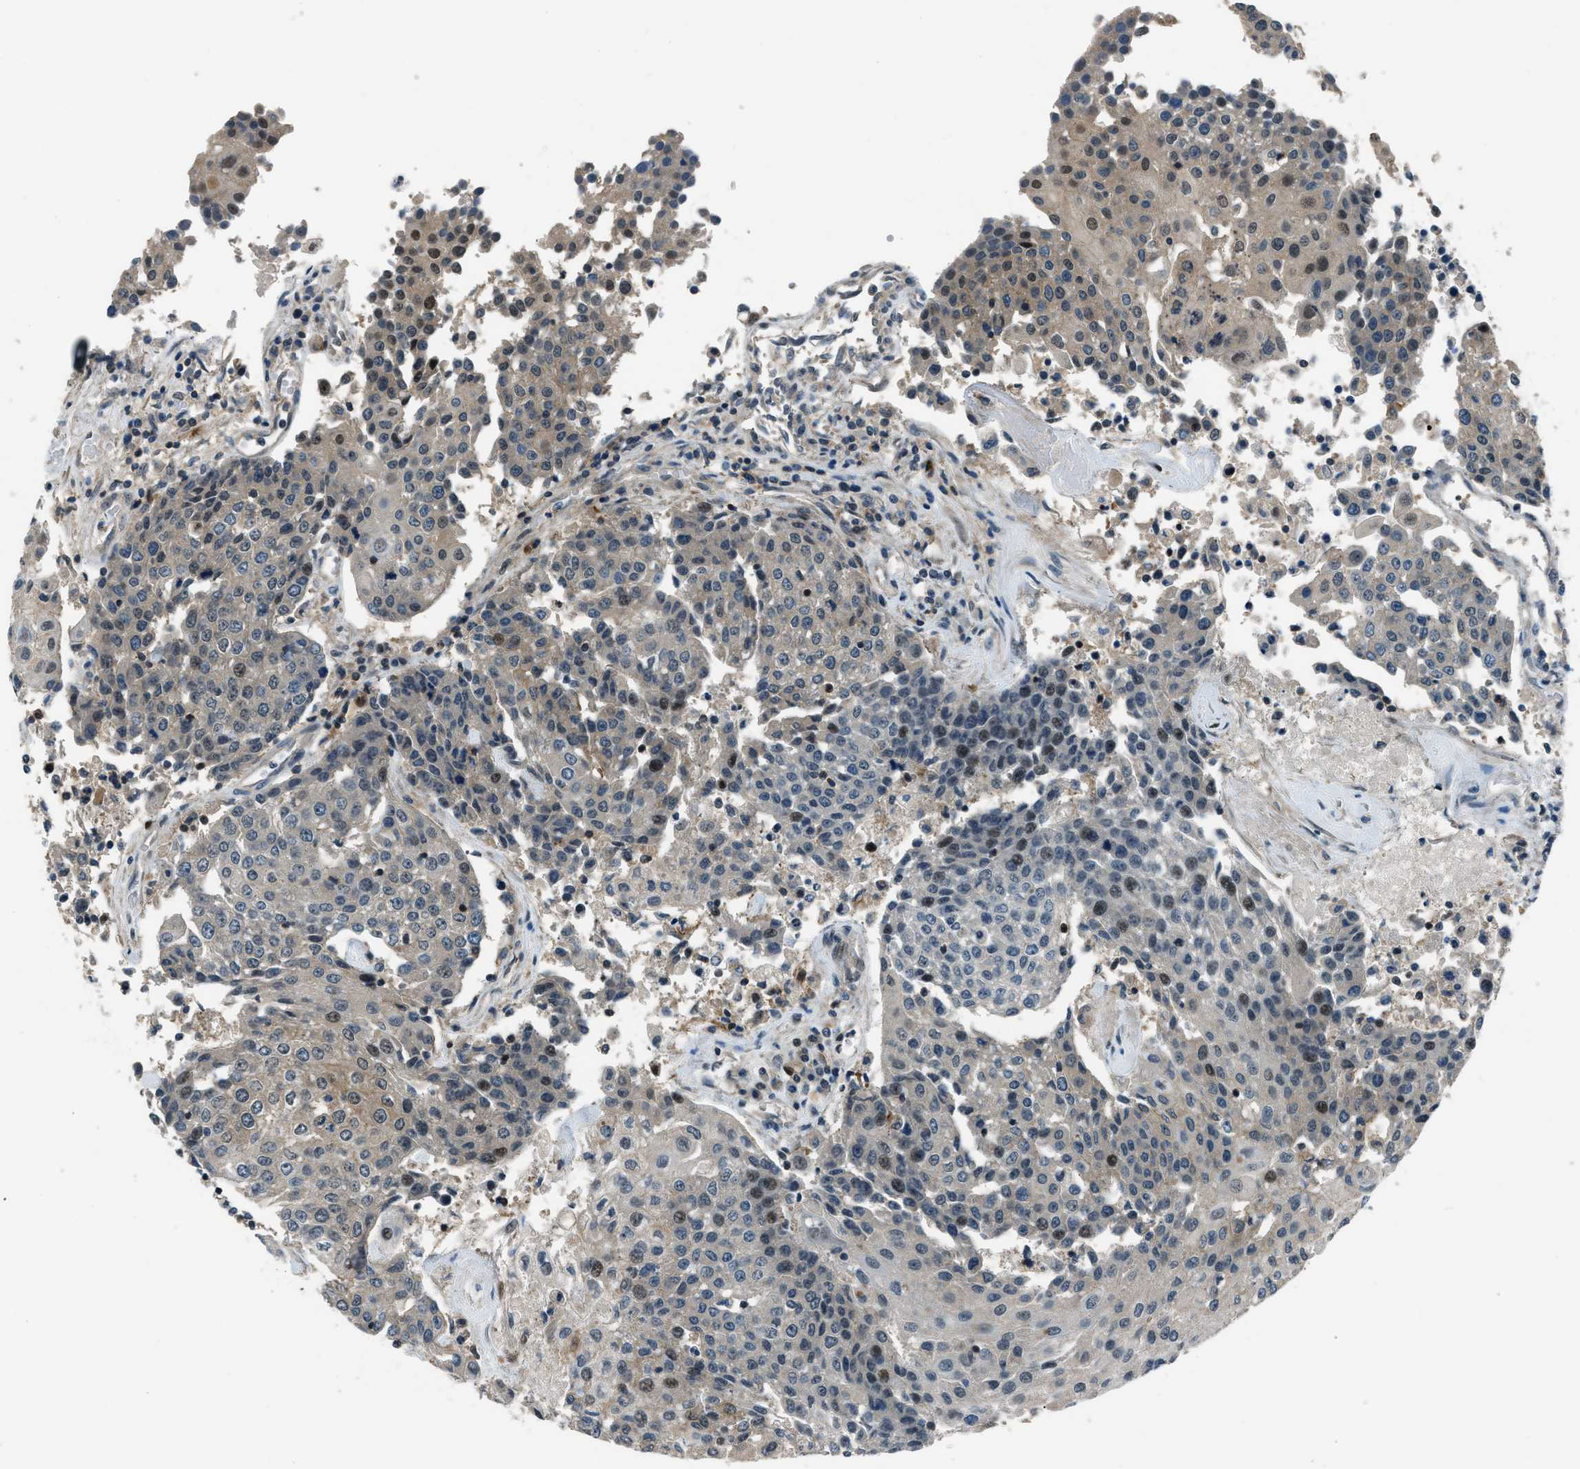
{"staining": {"intensity": "moderate", "quantity": "<25%", "location": "cytoplasmic/membranous,nuclear"}, "tissue": "urothelial cancer", "cell_type": "Tumor cells", "image_type": "cancer", "snomed": [{"axis": "morphology", "description": "Urothelial carcinoma, High grade"}, {"axis": "topography", "description": "Urinary bladder"}], "caption": "This is a micrograph of immunohistochemistry staining of urothelial cancer, which shows moderate staining in the cytoplasmic/membranous and nuclear of tumor cells.", "gene": "NUDCD3", "patient": {"sex": "female", "age": 85}}